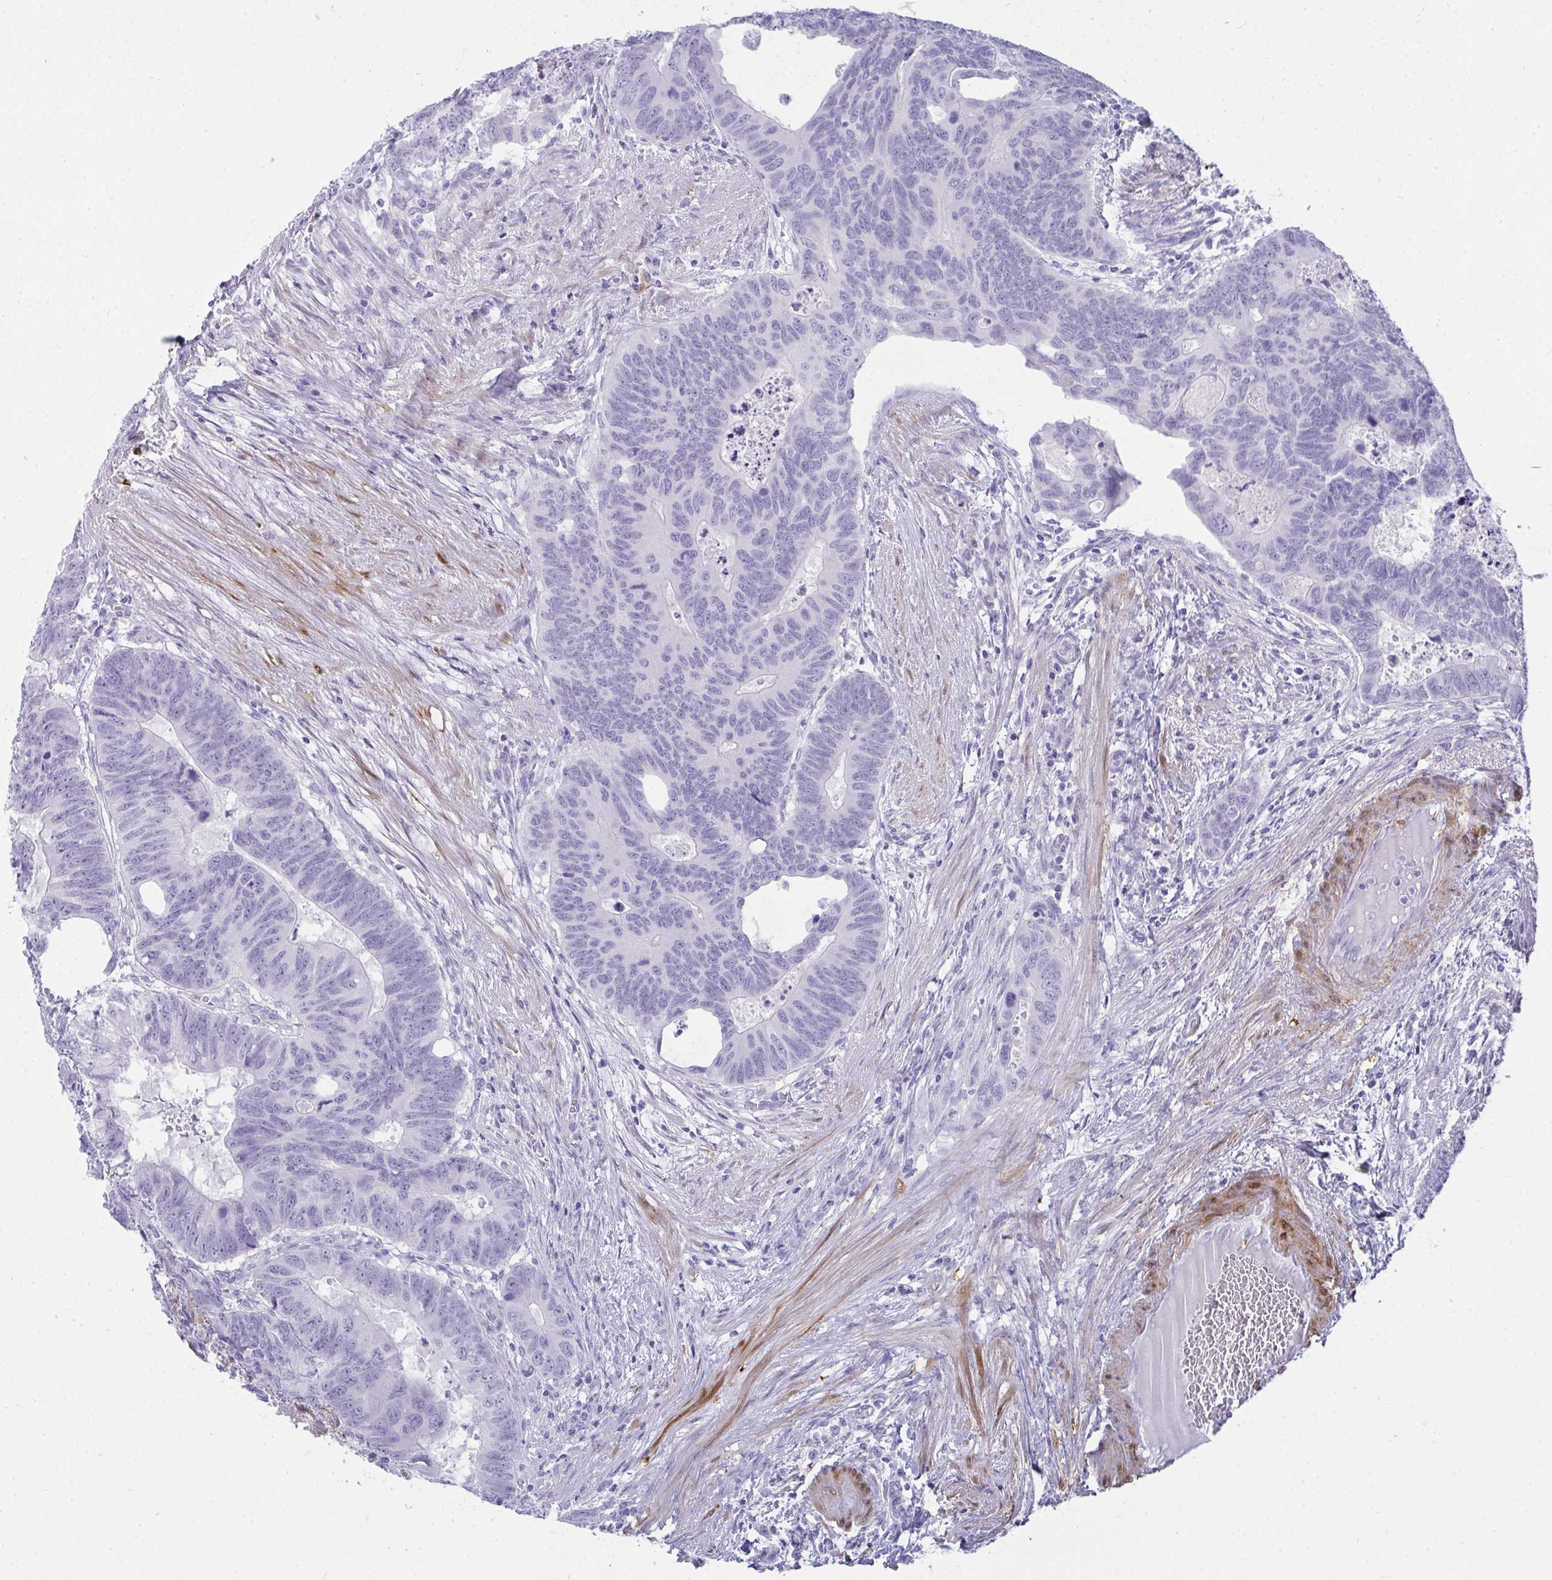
{"staining": {"intensity": "negative", "quantity": "none", "location": "none"}, "tissue": "colorectal cancer", "cell_type": "Tumor cells", "image_type": "cancer", "snomed": [{"axis": "morphology", "description": "Adenocarcinoma, NOS"}, {"axis": "topography", "description": "Colon"}], "caption": "An IHC micrograph of colorectal adenocarcinoma is shown. There is no staining in tumor cells of colorectal adenocarcinoma. (DAB (3,3'-diaminobenzidine) immunohistochemistry (IHC) with hematoxylin counter stain).", "gene": "HSPB6", "patient": {"sex": "male", "age": 62}}